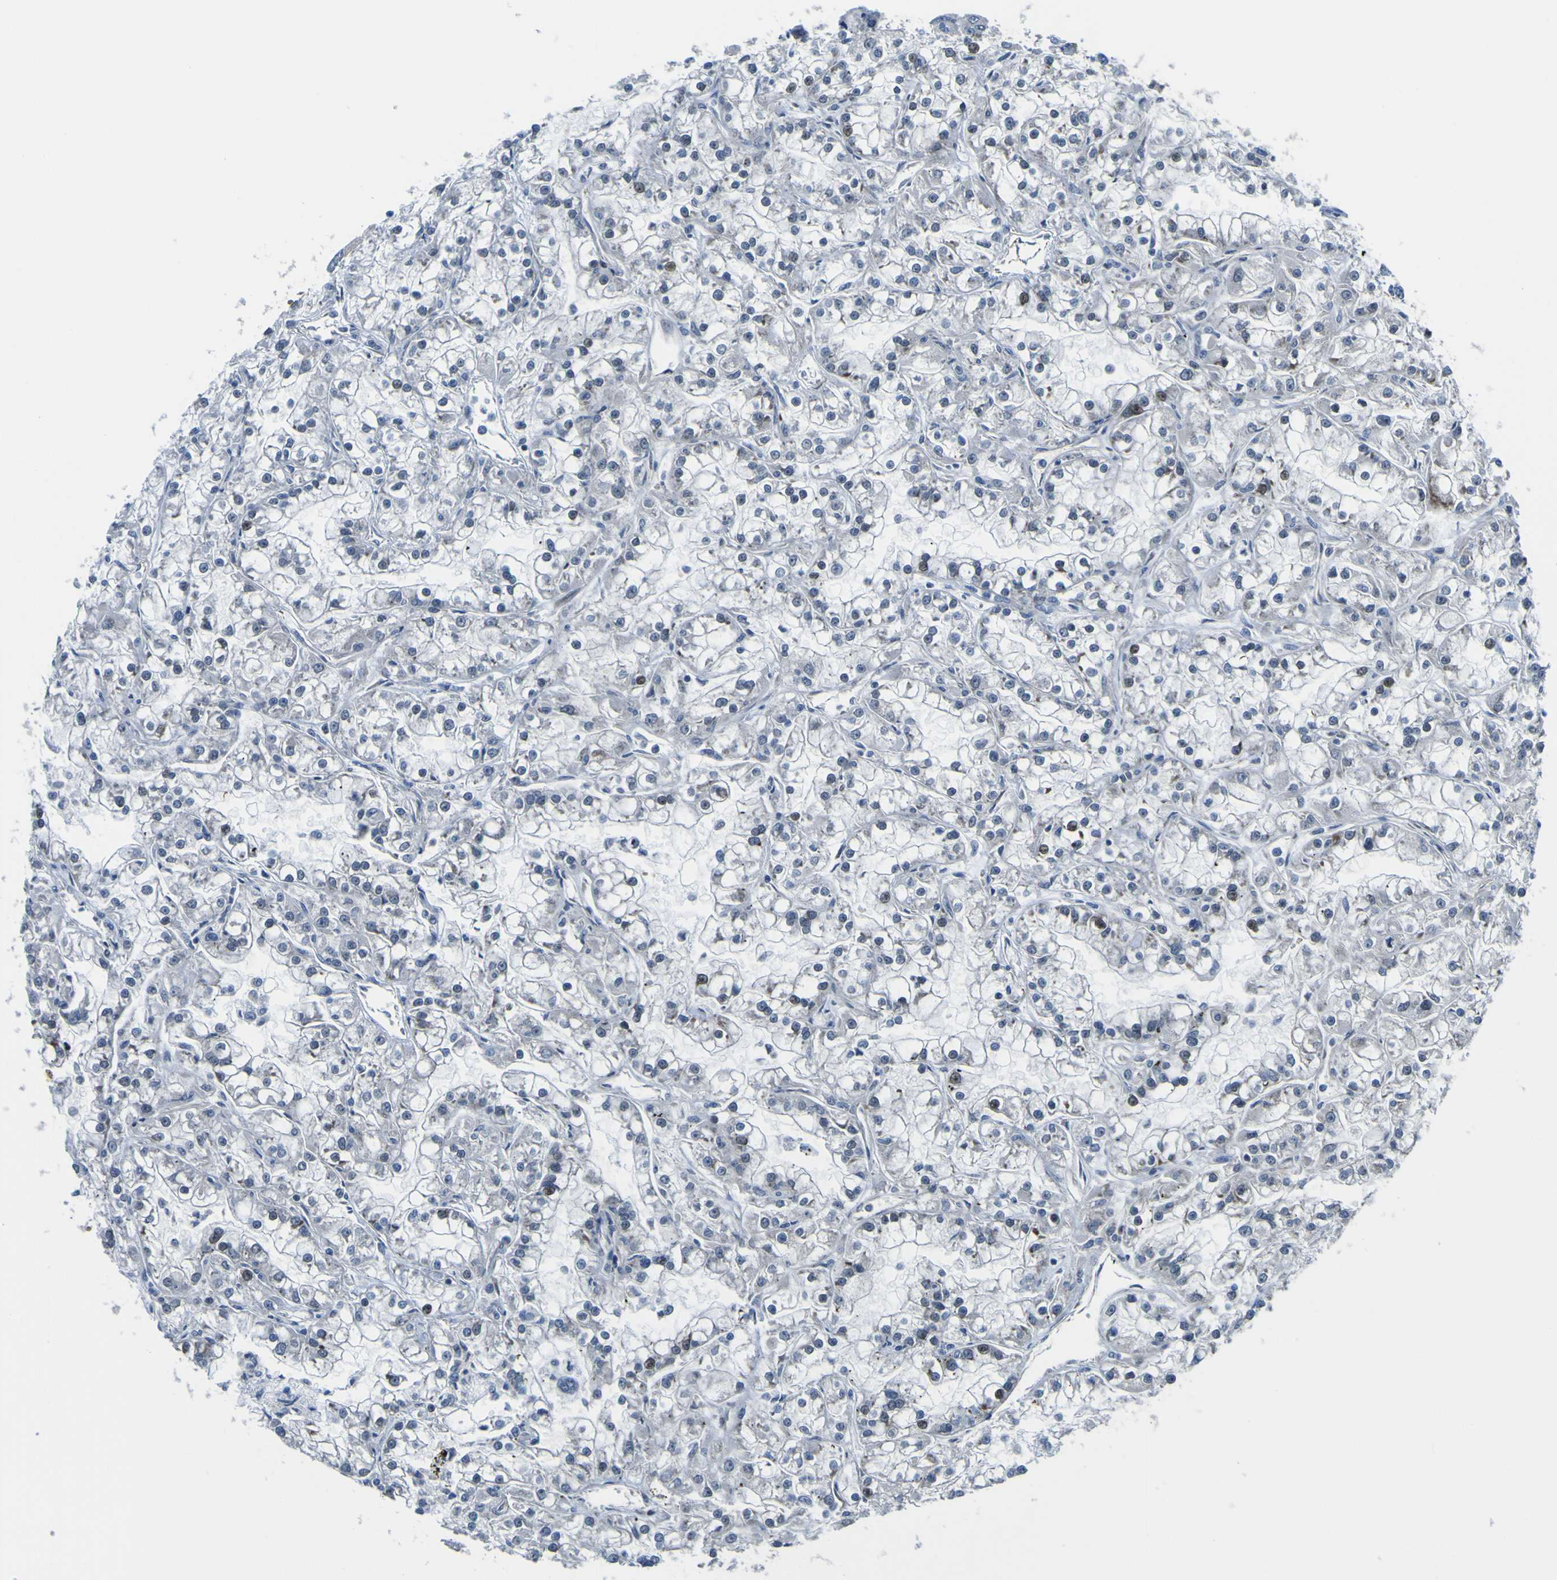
{"staining": {"intensity": "weak", "quantity": "<25%", "location": "nuclear"}, "tissue": "renal cancer", "cell_type": "Tumor cells", "image_type": "cancer", "snomed": [{"axis": "morphology", "description": "Adenocarcinoma, NOS"}, {"axis": "topography", "description": "Kidney"}], "caption": "Human adenocarcinoma (renal) stained for a protein using immunohistochemistry exhibits no positivity in tumor cells.", "gene": "KDM7A", "patient": {"sex": "female", "age": 52}}